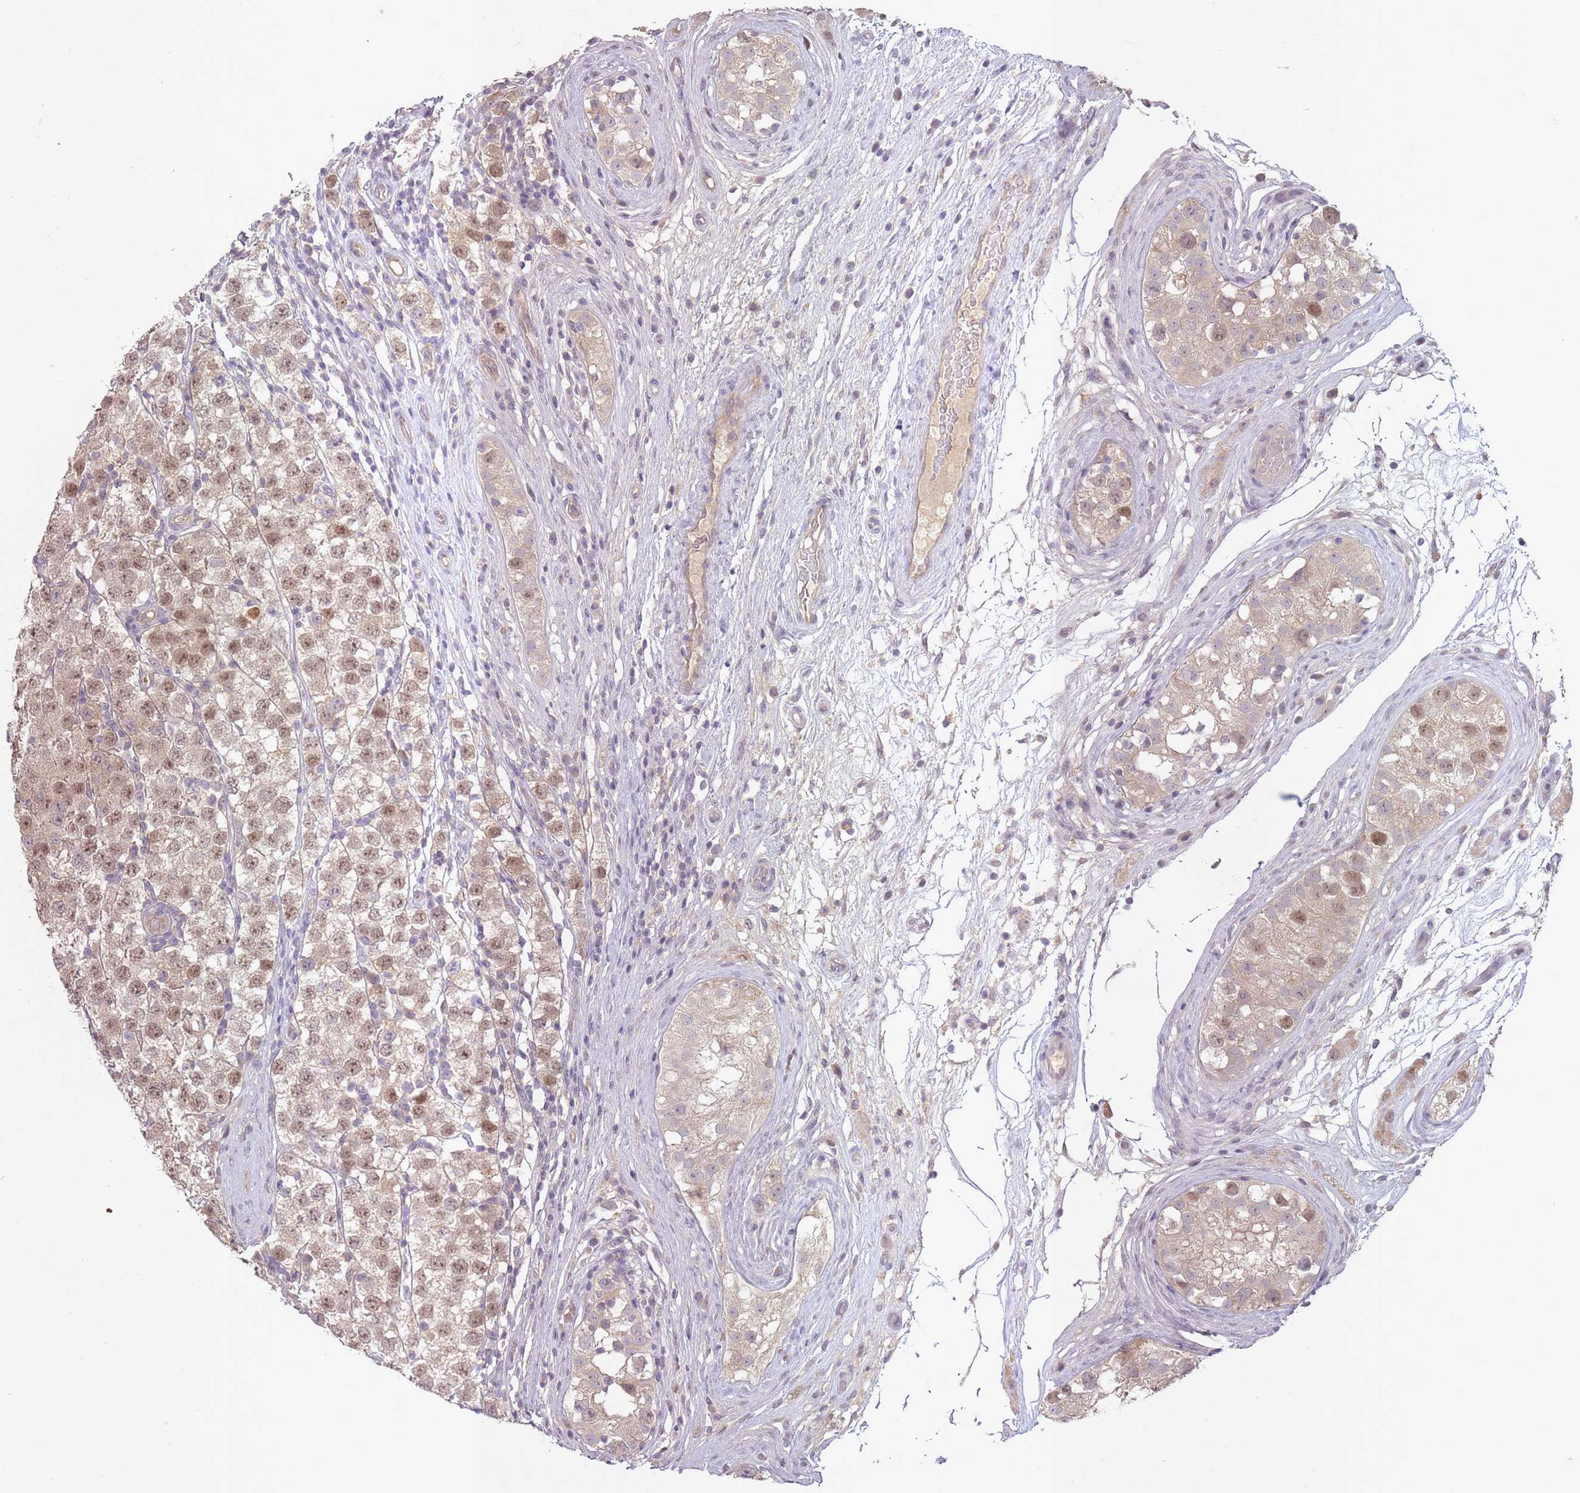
{"staining": {"intensity": "moderate", "quantity": ">75%", "location": "nuclear"}, "tissue": "testis cancer", "cell_type": "Tumor cells", "image_type": "cancer", "snomed": [{"axis": "morphology", "description": "Seminoma, NOS"}, {"axis": "topography", "description": "Testis"}], "caption": "IHC image of human testis cancer stained for a protein (brown), which demonstrates medium levels of moderate nuclear positivity in about >75% of tumor cells.", "gene": "LRATD2", "patient": {"sex": "male", "age": 34}}